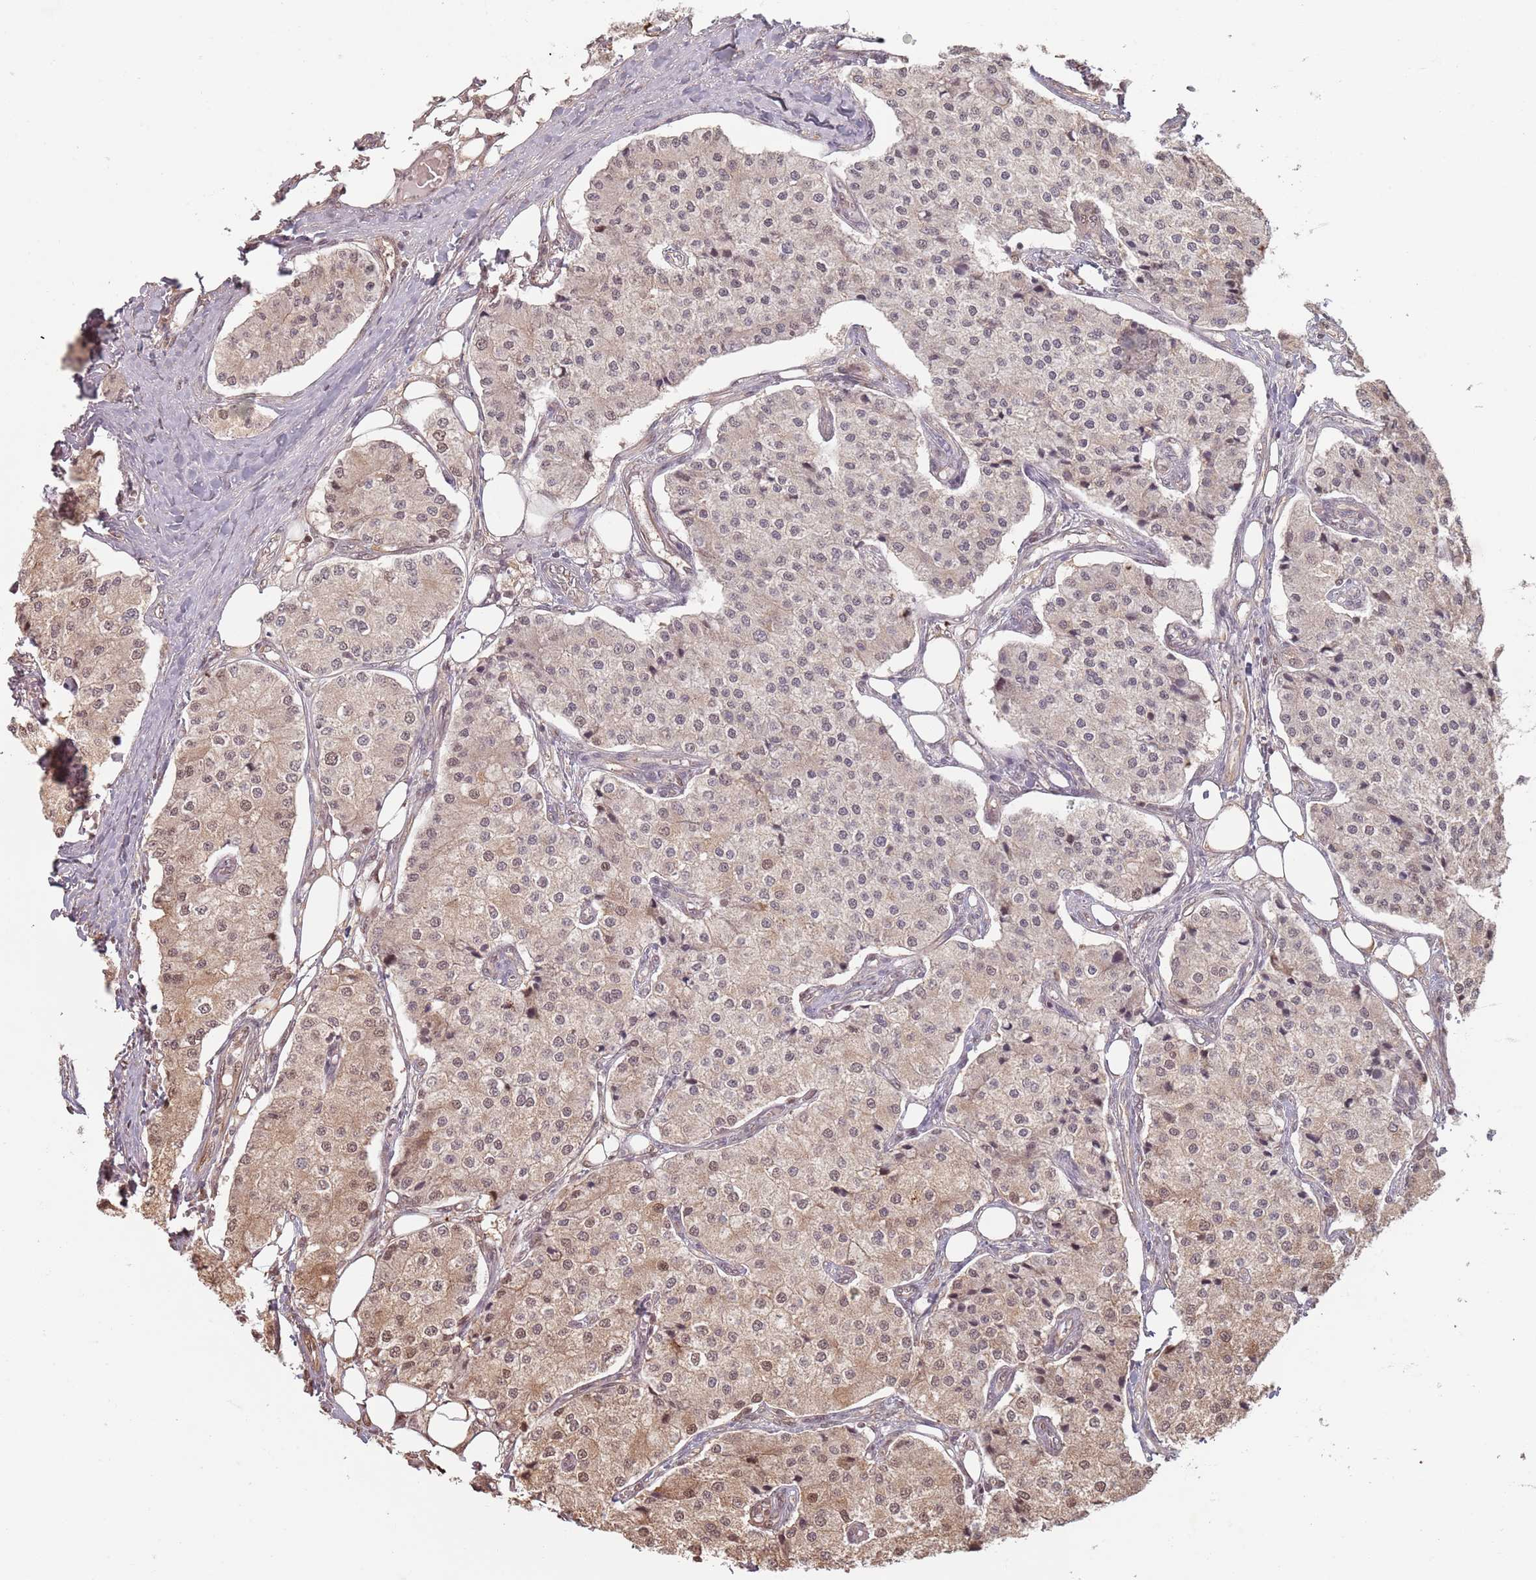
{"staining": {"intensity": "weak", "quantity": "25%-75%", "location": "nuclear"}, "tissue": "carcinoid", "cell_type": "Tumor cells", "image_type": "cancer", "snomed": [{"axis": "morphology", "description": "Carcinoid, malignant, NOS"}, {"axis": "topography", "description": "Colon"}], "caption": "Weak nuclear positivity for a protein is appreciated in approximately 25%-75% of tumor cells of malignant carcinoid using IHC.", "gene": "PLSCR5", "patient": {"sex": "female", "age": 52}}